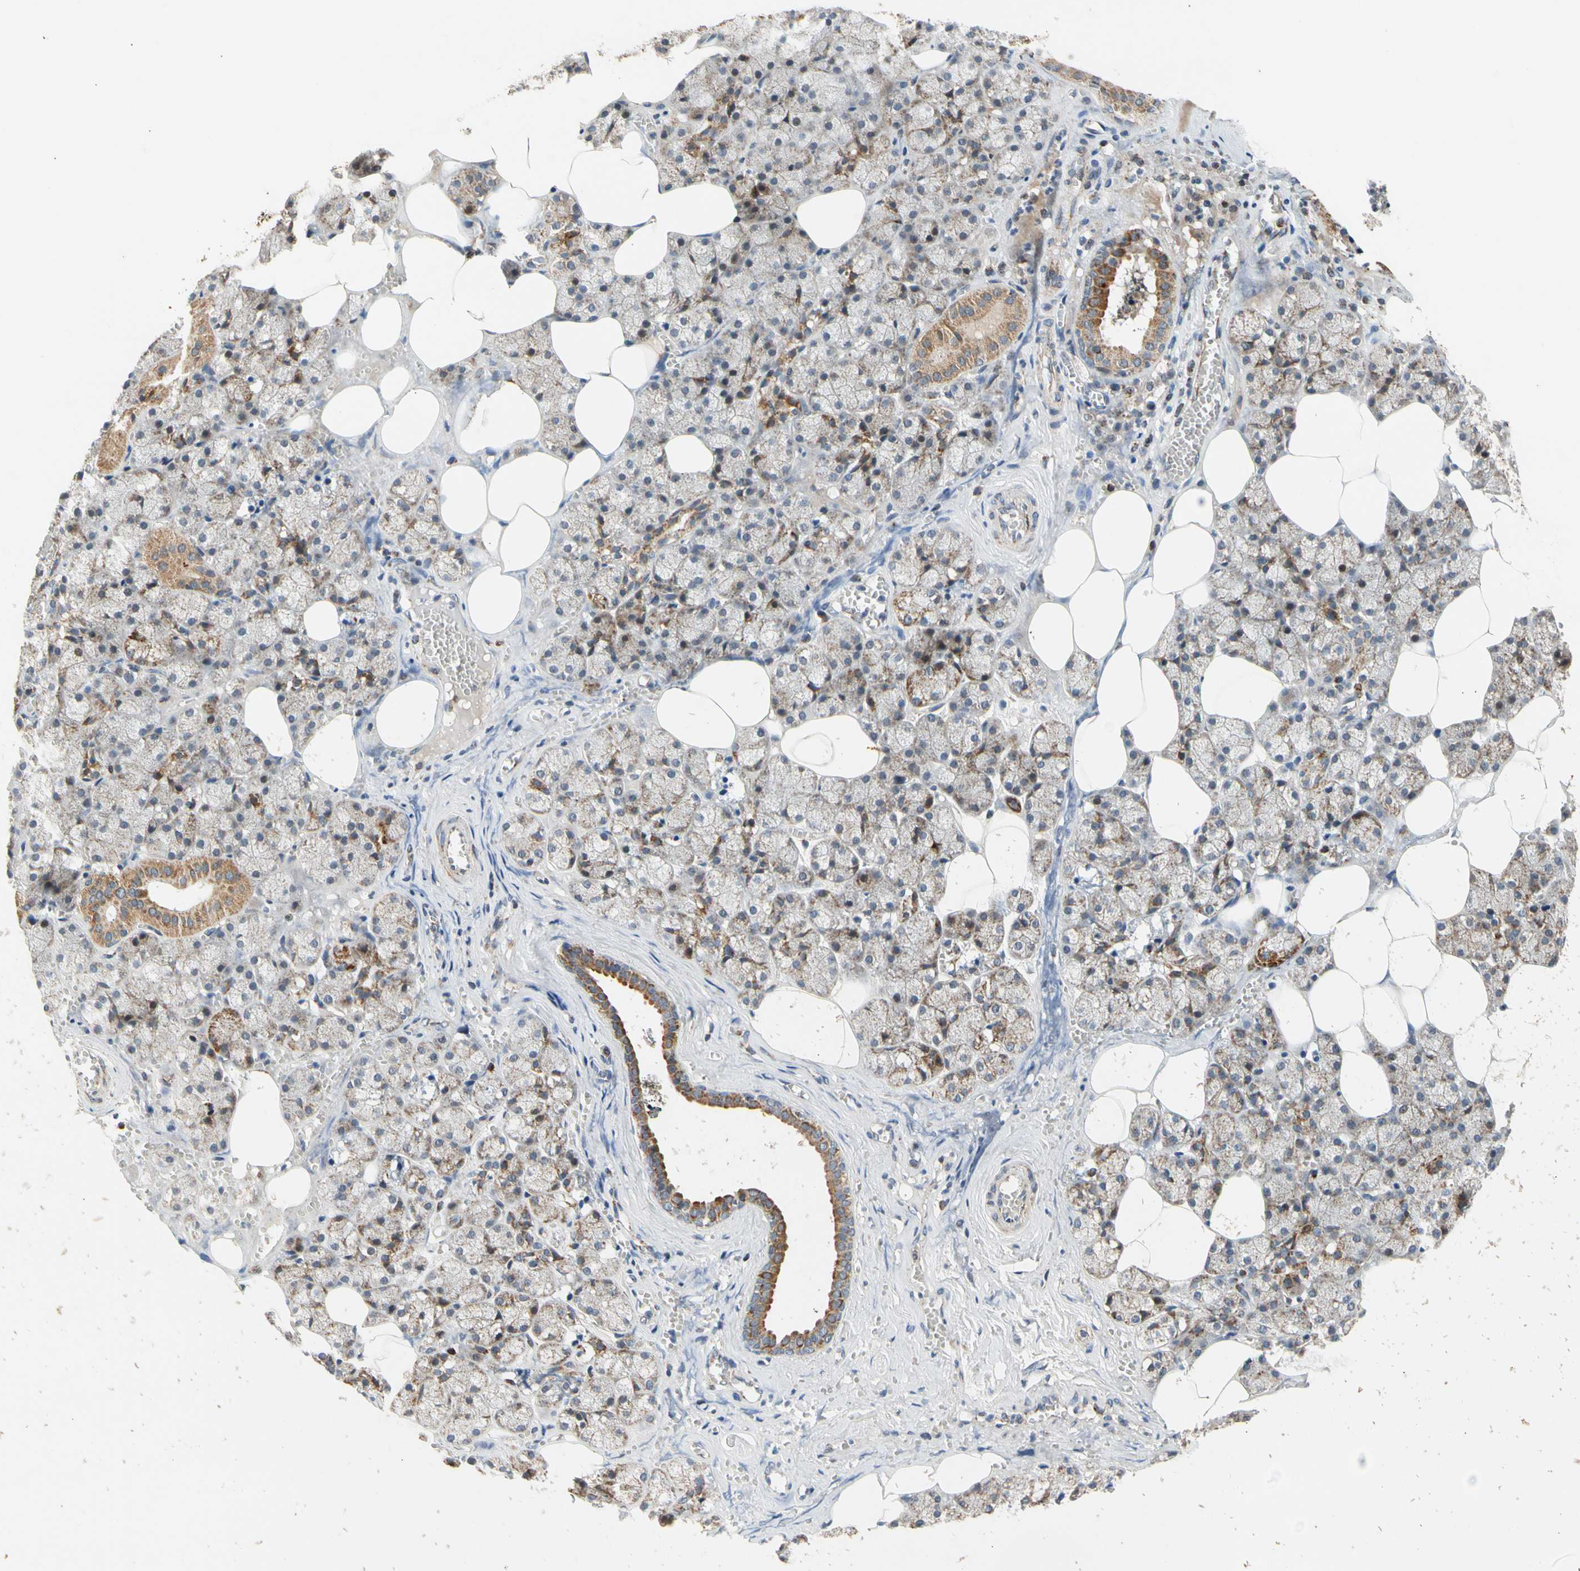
{"staining": {"intensity": "moderate", "quantity": "25%-75%", "location": "cytoplasmic/membranous"}, "tissue": "salivary gland", "cell_type": "Glandular cells", "image_type": "normal", "snomed": [{"axis": "morphology", "description": "Normal tissue, NOS"}, {"axis": "topography", "description": "Salivary gland"}], "caption": "DAB (3,3'-diaminobenzidine) immunohistochemical staining of normal salivary gland demonstrates moderate cytoplasmic/membranous protein expression in approximately 25%-75% of glandular cells.", "gene": "KHDC4", "patient": {"sex": "male", "age": 62}}